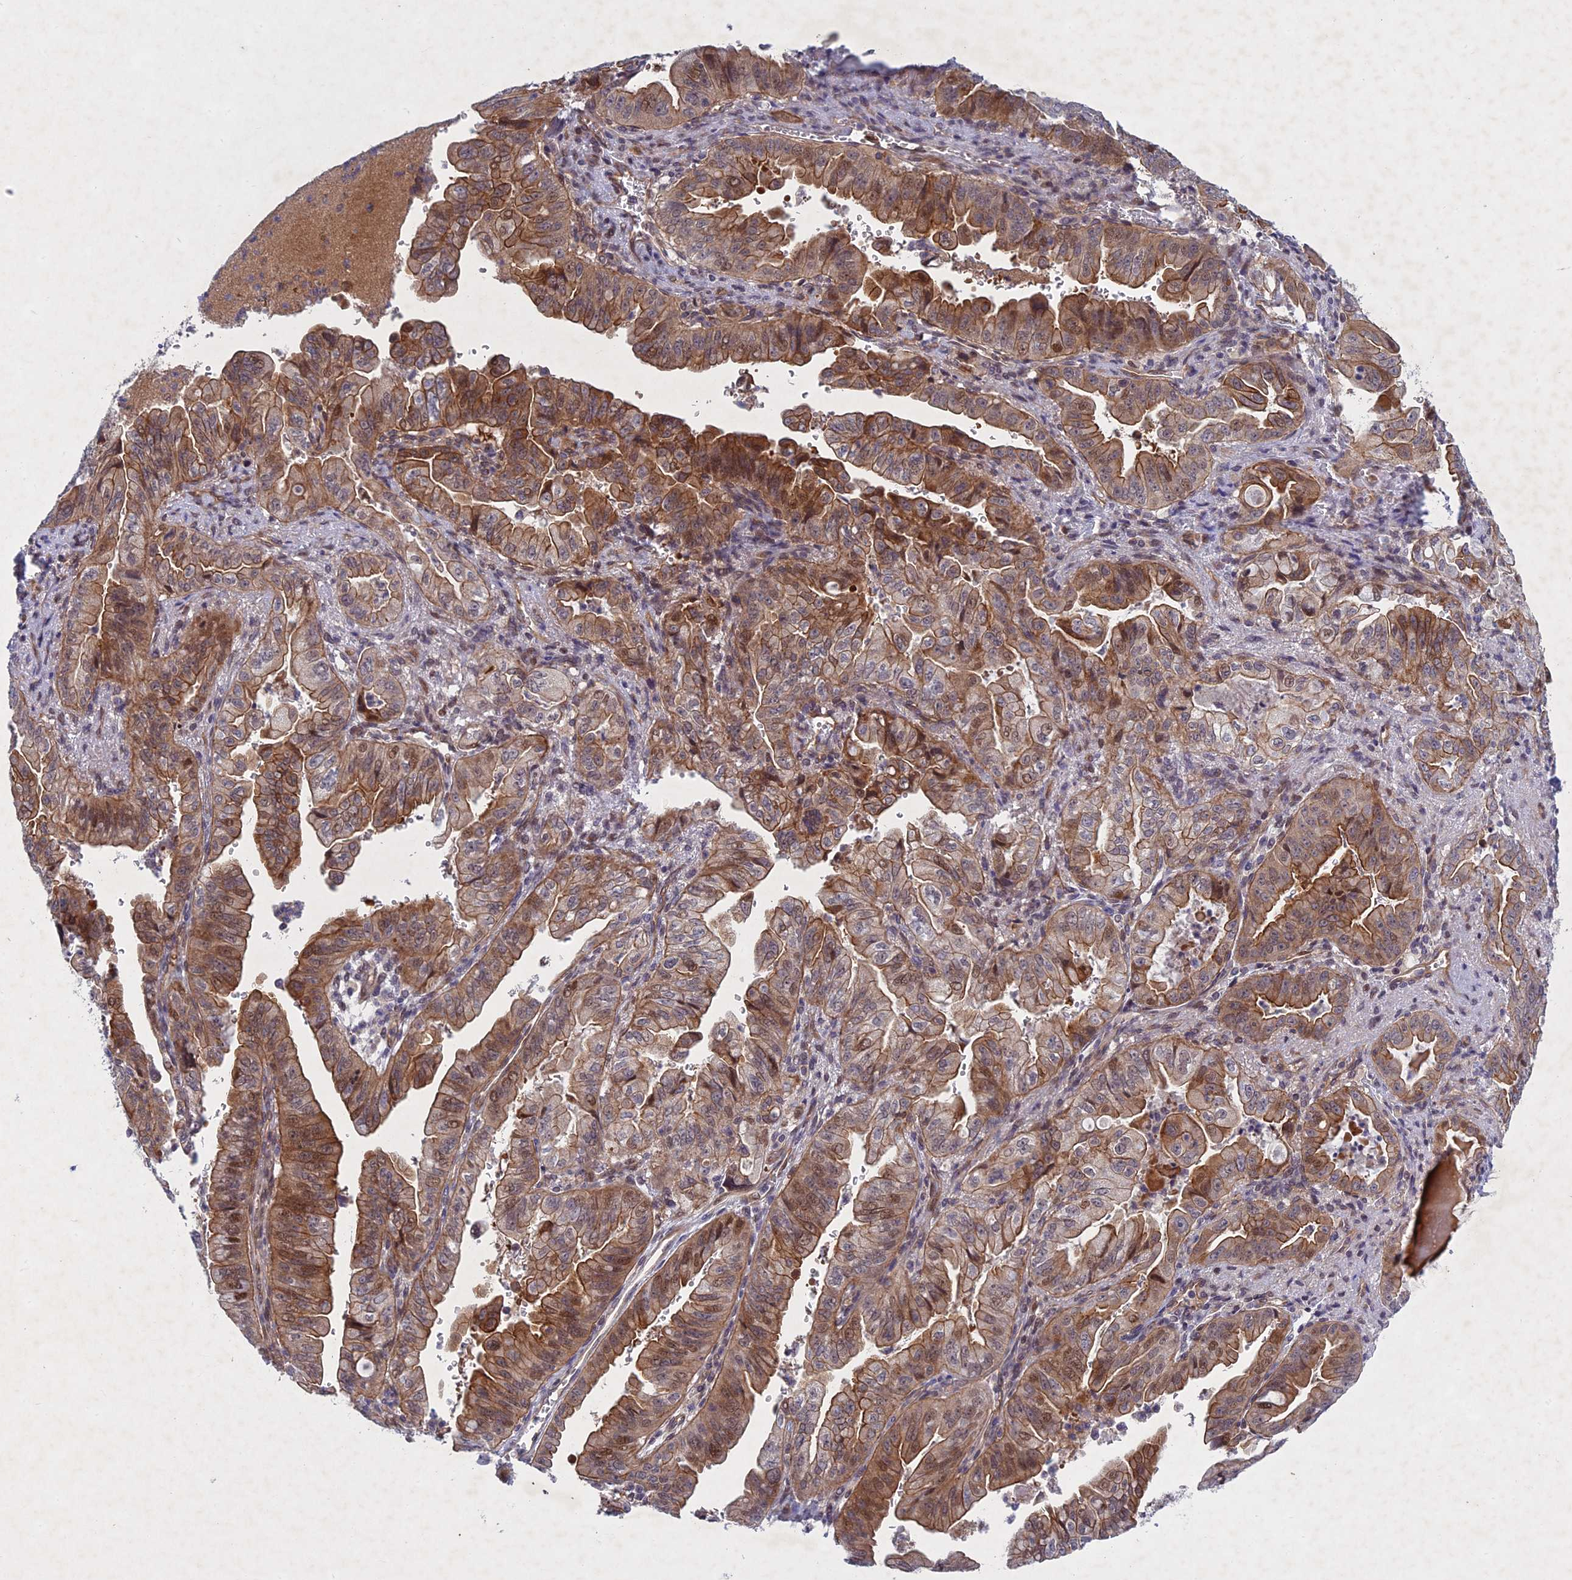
{"staining": {"intensity": "moderate", "quantity": ">75%", "location": "cytoplasmic/membranous"}, "tissue": "pancreatic cancer", "cell_type": "Tumor cells", "image_type": "cancer", "snomed": [{"axis": "morphology", "description": "Adenocarcinoma, NOS"}, {"axis": "topography", "description": "Pancreas"}], "caption": "An IHC micrograph of neoplastic tissue is shown. Protein staining in brown labels moderate cytoplasmic/membranous positivity in pancreatic cancer (adenocarcinoma) within tumor cells. (DAB (3,3'-diaminobenzidine) IHC with brightfield microscopy, high magnification).", "gene": "PTHLH", "patient": {"sex": "male", "age": 70}}